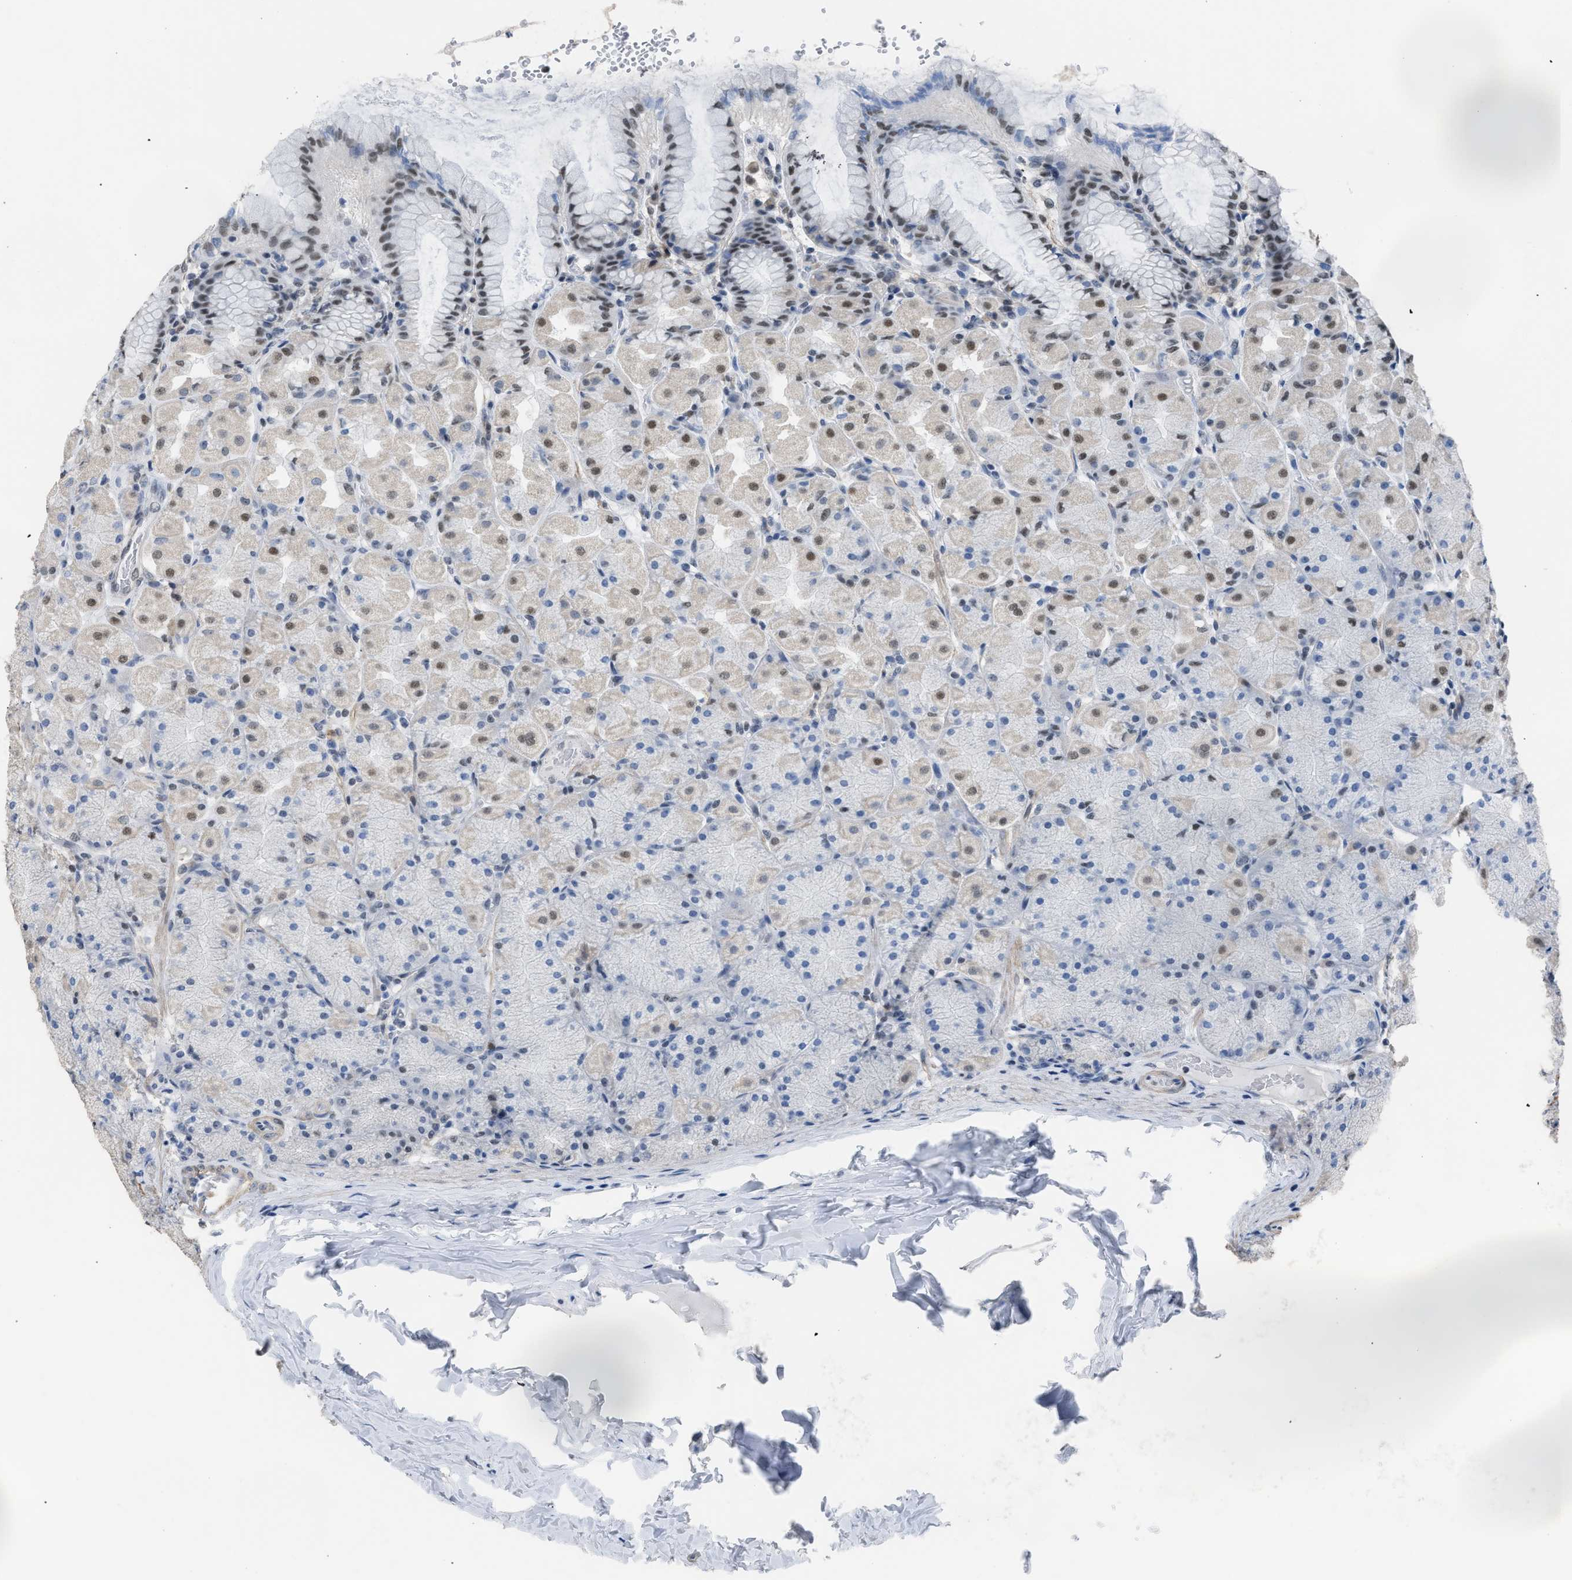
{"staining": {"intensity": "moderate", "quantity": "25%-75%", "location": "nuclear"}, "tissue": "stomach", "cell_type": "Glandular cells", "image_type": "normal", "snomed": [{"axis": "morphology", "description": "Normal tissue, NOS"}, {"axis": "topography", "description": "Stomach, upper"}], "caption": "Protein expression analysis of benign stomach reveals moderate nuclear positivity in approximately 25%-75% of glandular cells. Nuclei are stained in blue.", "gene": "SCAF4", "patient": {"sex": "female", "age": 56}}